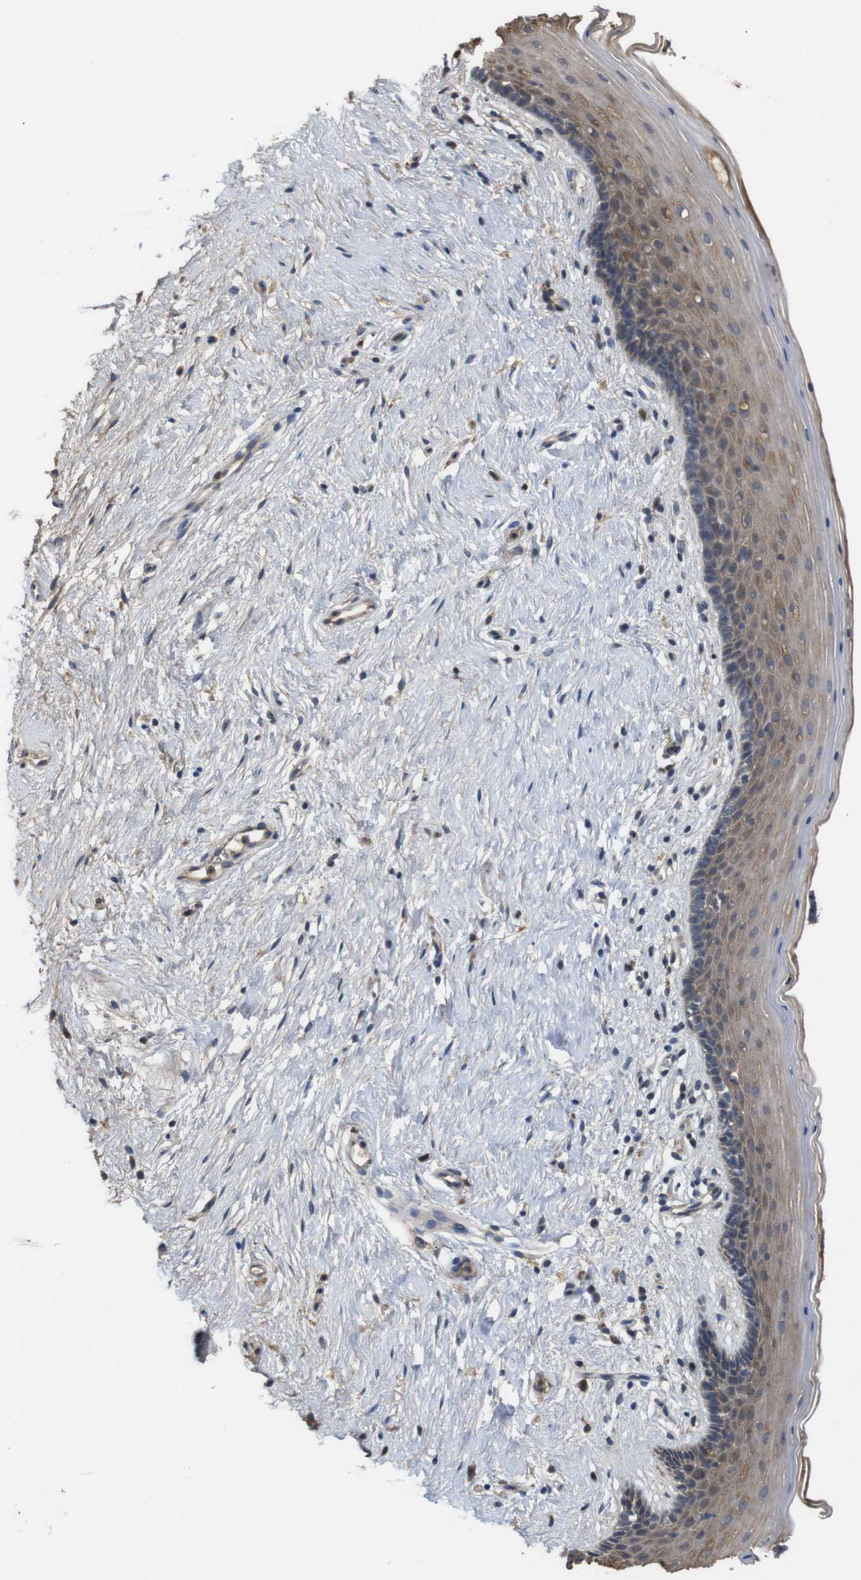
{"staining": {"intensity": "moderate", "quantity": "25%-75%", "location": "cytoplasmic/membranous"}, "tissue": "vagina", "cell_type": "Squamous epithelial cells", "image_type": "normal", "snomed": [{"axis": "morphology", "description": "Normal tissue, NOS"}, {"axis": "topography", "description": "Vagina"}], "caption": "DAB (3,3'-diaminobenzidine) immunohistochemical staining of unremarkable vagina demonstrates moderate cytoplasmic/membranous protein expression in approximately 25%-75% of squamous epithelial cells.", "gene": "PTPN1", "patient": {"sex": "female", "age": 44}}